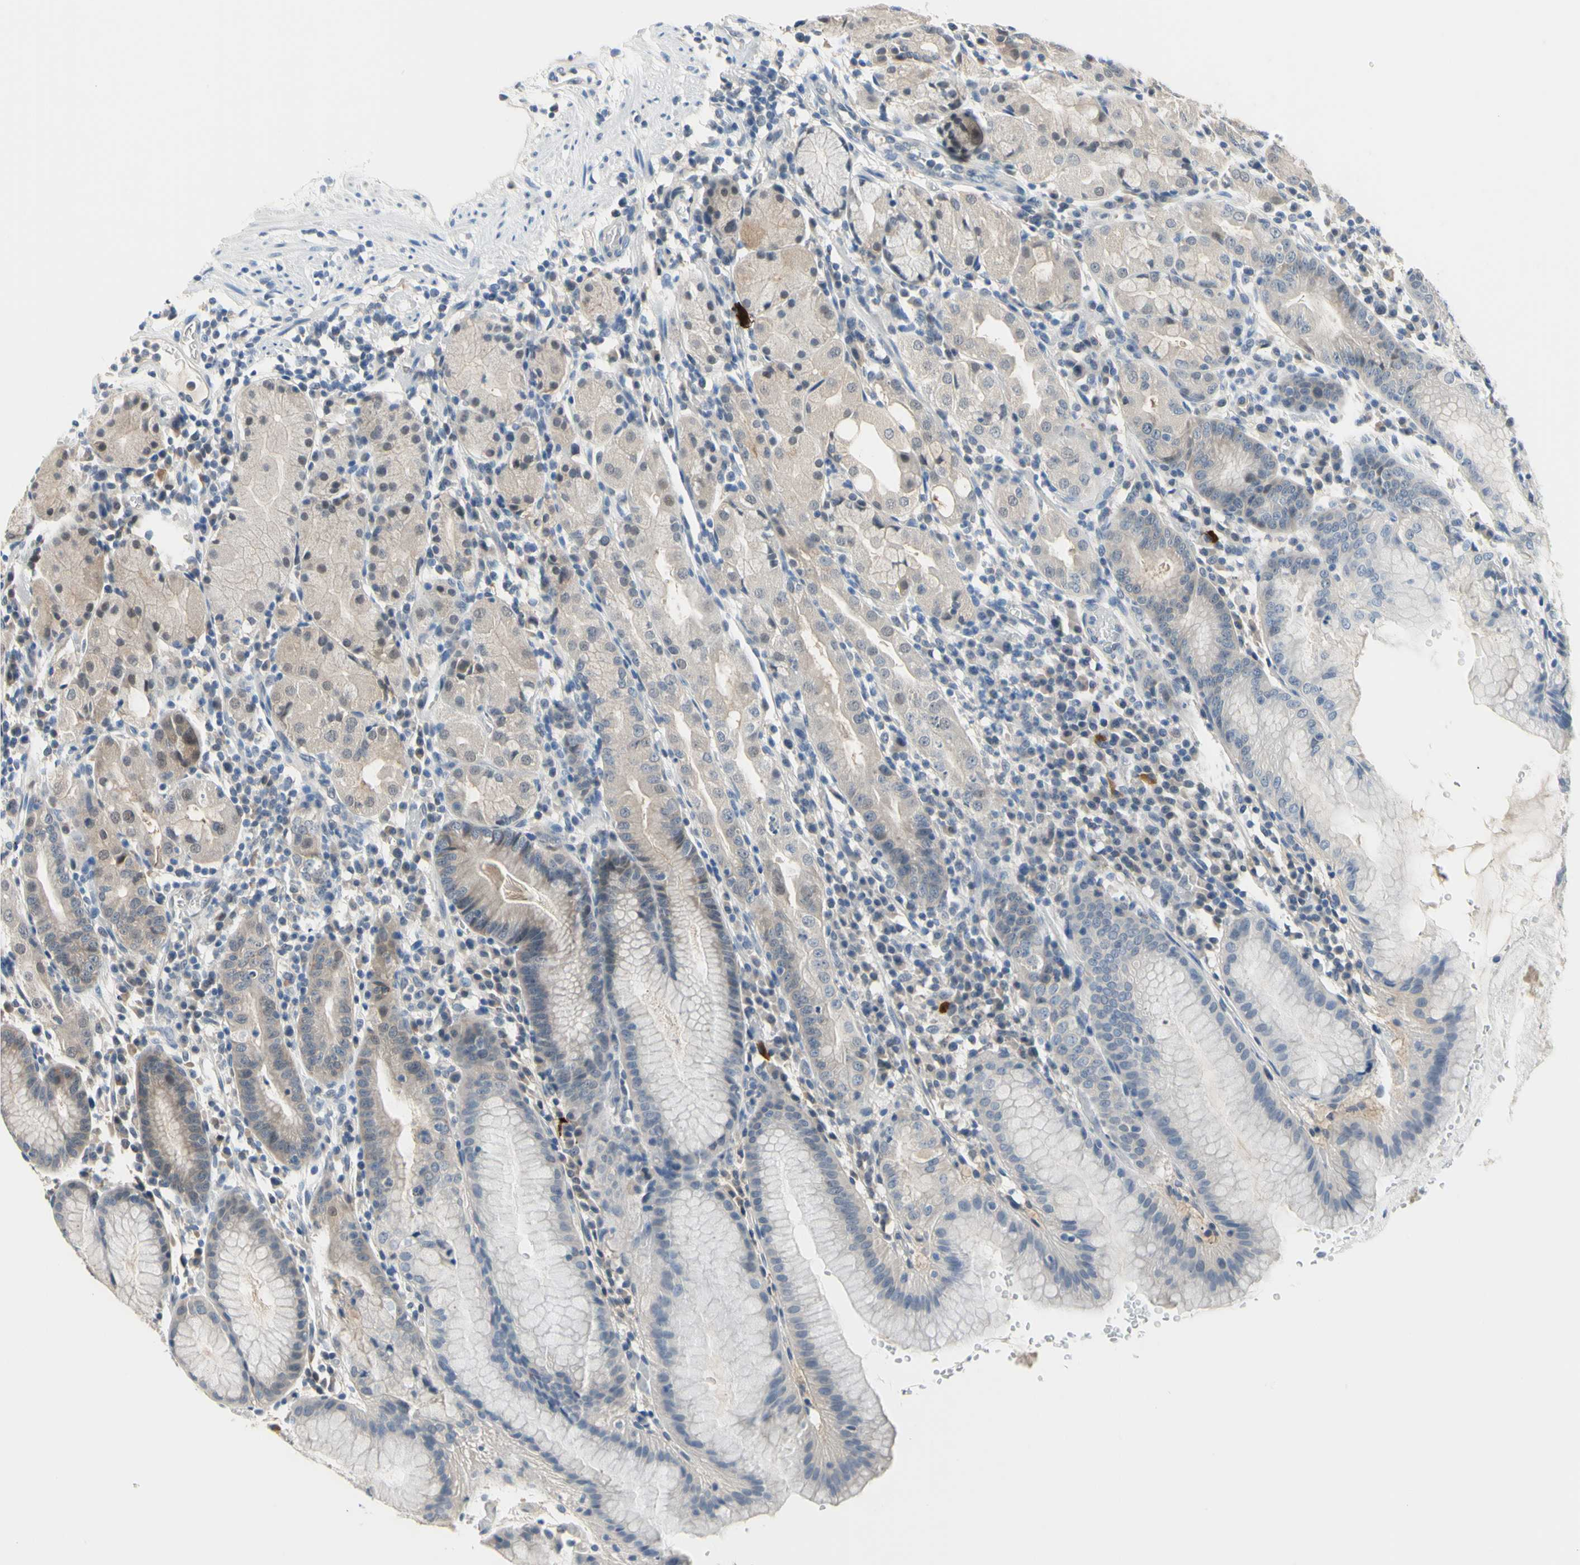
{"staining": {"intensity": "weak", "quantity": "25%-75%", "location": "cytoplasmic/membranous"}, "tissue": "stomach", "cell_type": "Glandular cells", "image_type": "normal", "snomed": [{"axis": "morphology", "description": "Normal tissue, NOS"}, {"axis": "topography", "description": "Stomach"}, {"axis": "topography", "description": "Stomach, lower"}], "caption": "Brown immunohistochemical staining in unremarkable human stomach reveals weak cytoplasmic/membranous staining in approximately 25%-75% of glandular cells.", "gene": "HSPA4", "patient": {"sex": "female", "age": 75}}